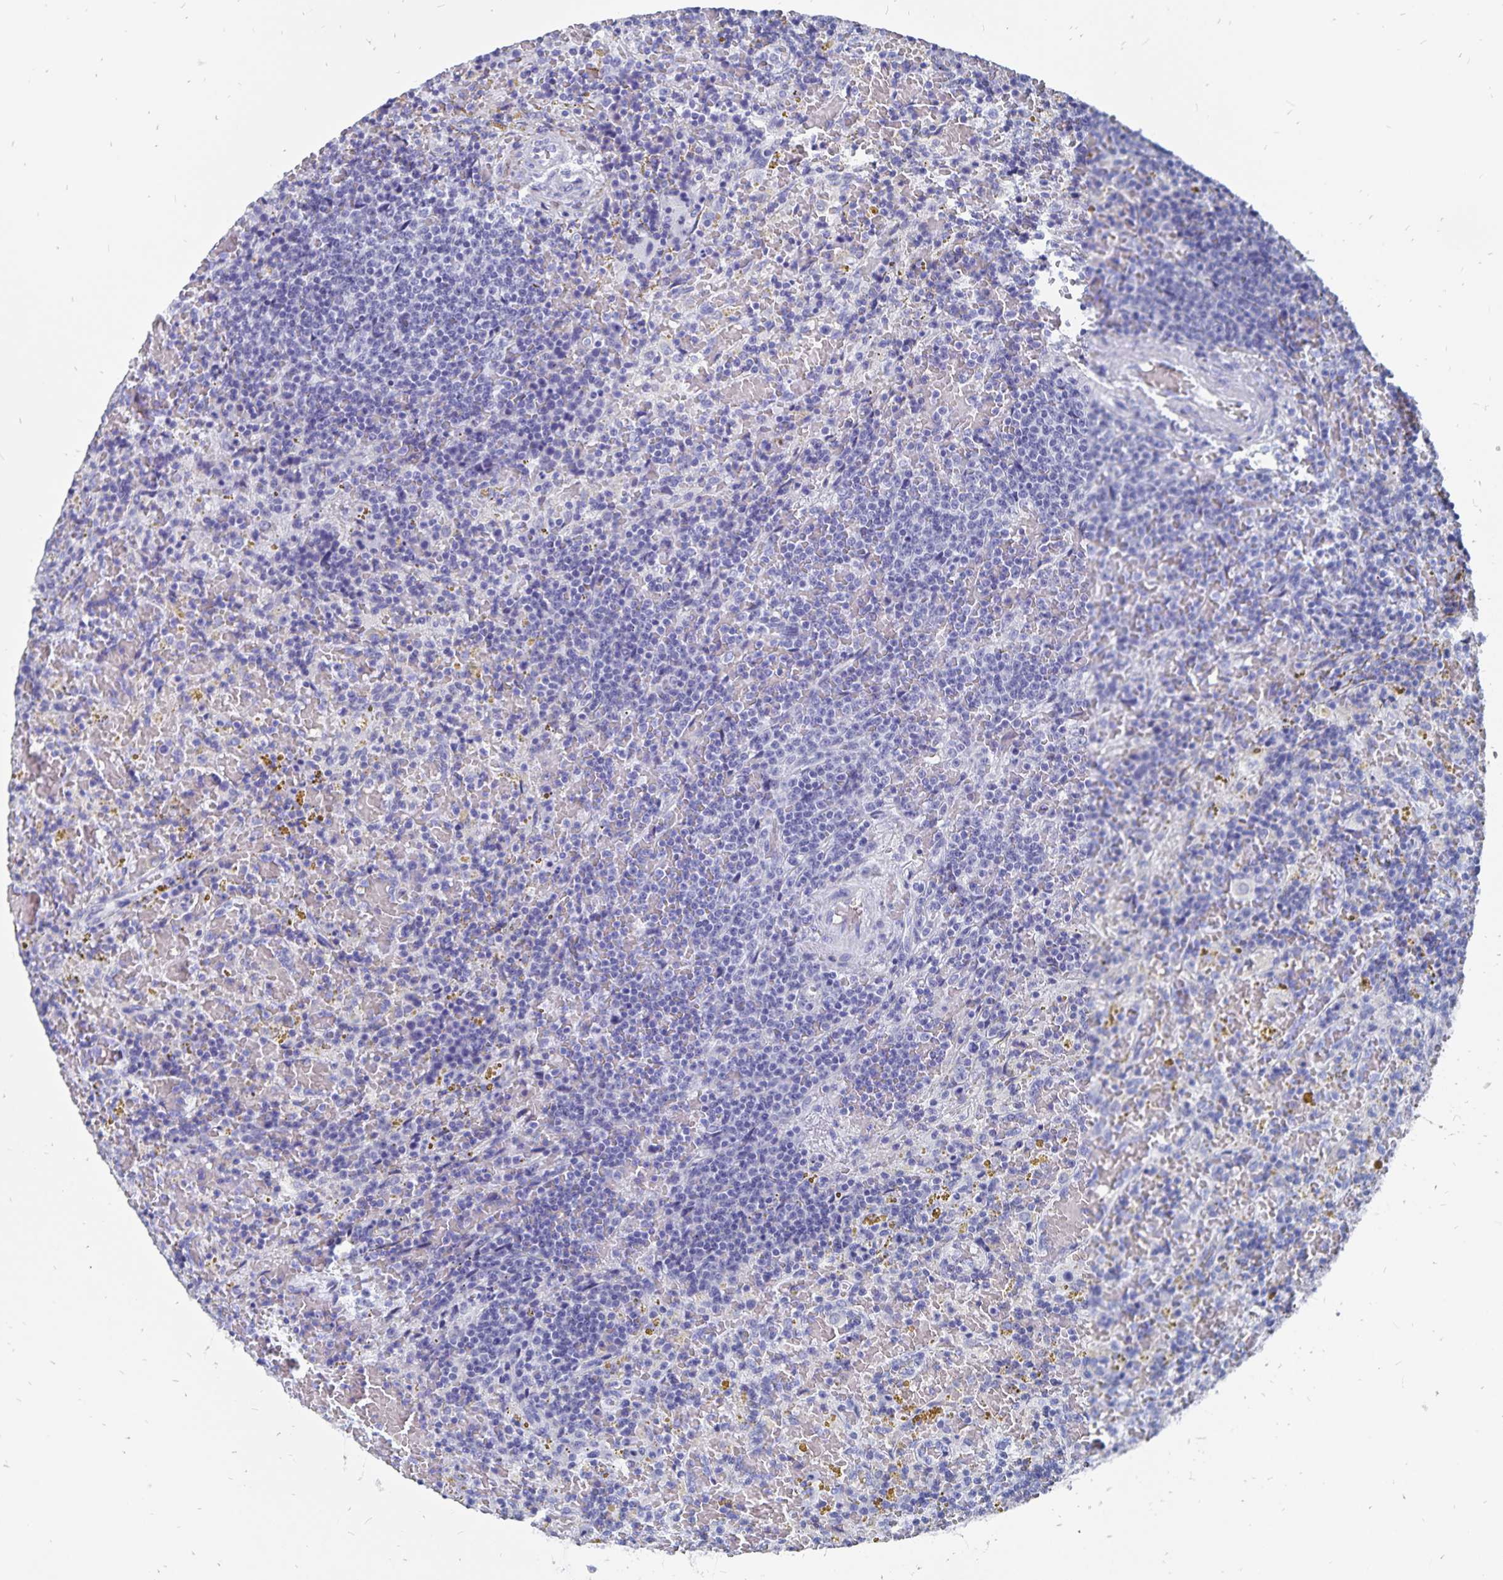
{"staining": {"intensity": "negative", "quantity": "none", "location": "none"}, "tissue": "lymphoma", "cell_type": "Tumor cells", "image_type": "cancer", "snomed": [{"axis": "morphology", "description": "Malignant lymphoma, non-Hodgkin's type, Low grade"}, {"axis": "topography", "description": "Spleen"}], "caption": "The IHC image has no significant expression in tumor cells of malignant lymphoma, non-Hodgkin's type (low-grade) tissue. (DAB (3,3'-diaminobenzidine) immunohistochemistry (IHC), high magnification).", "gene": "ADH1A", "patient": {"sex": "female", "age": 65}}